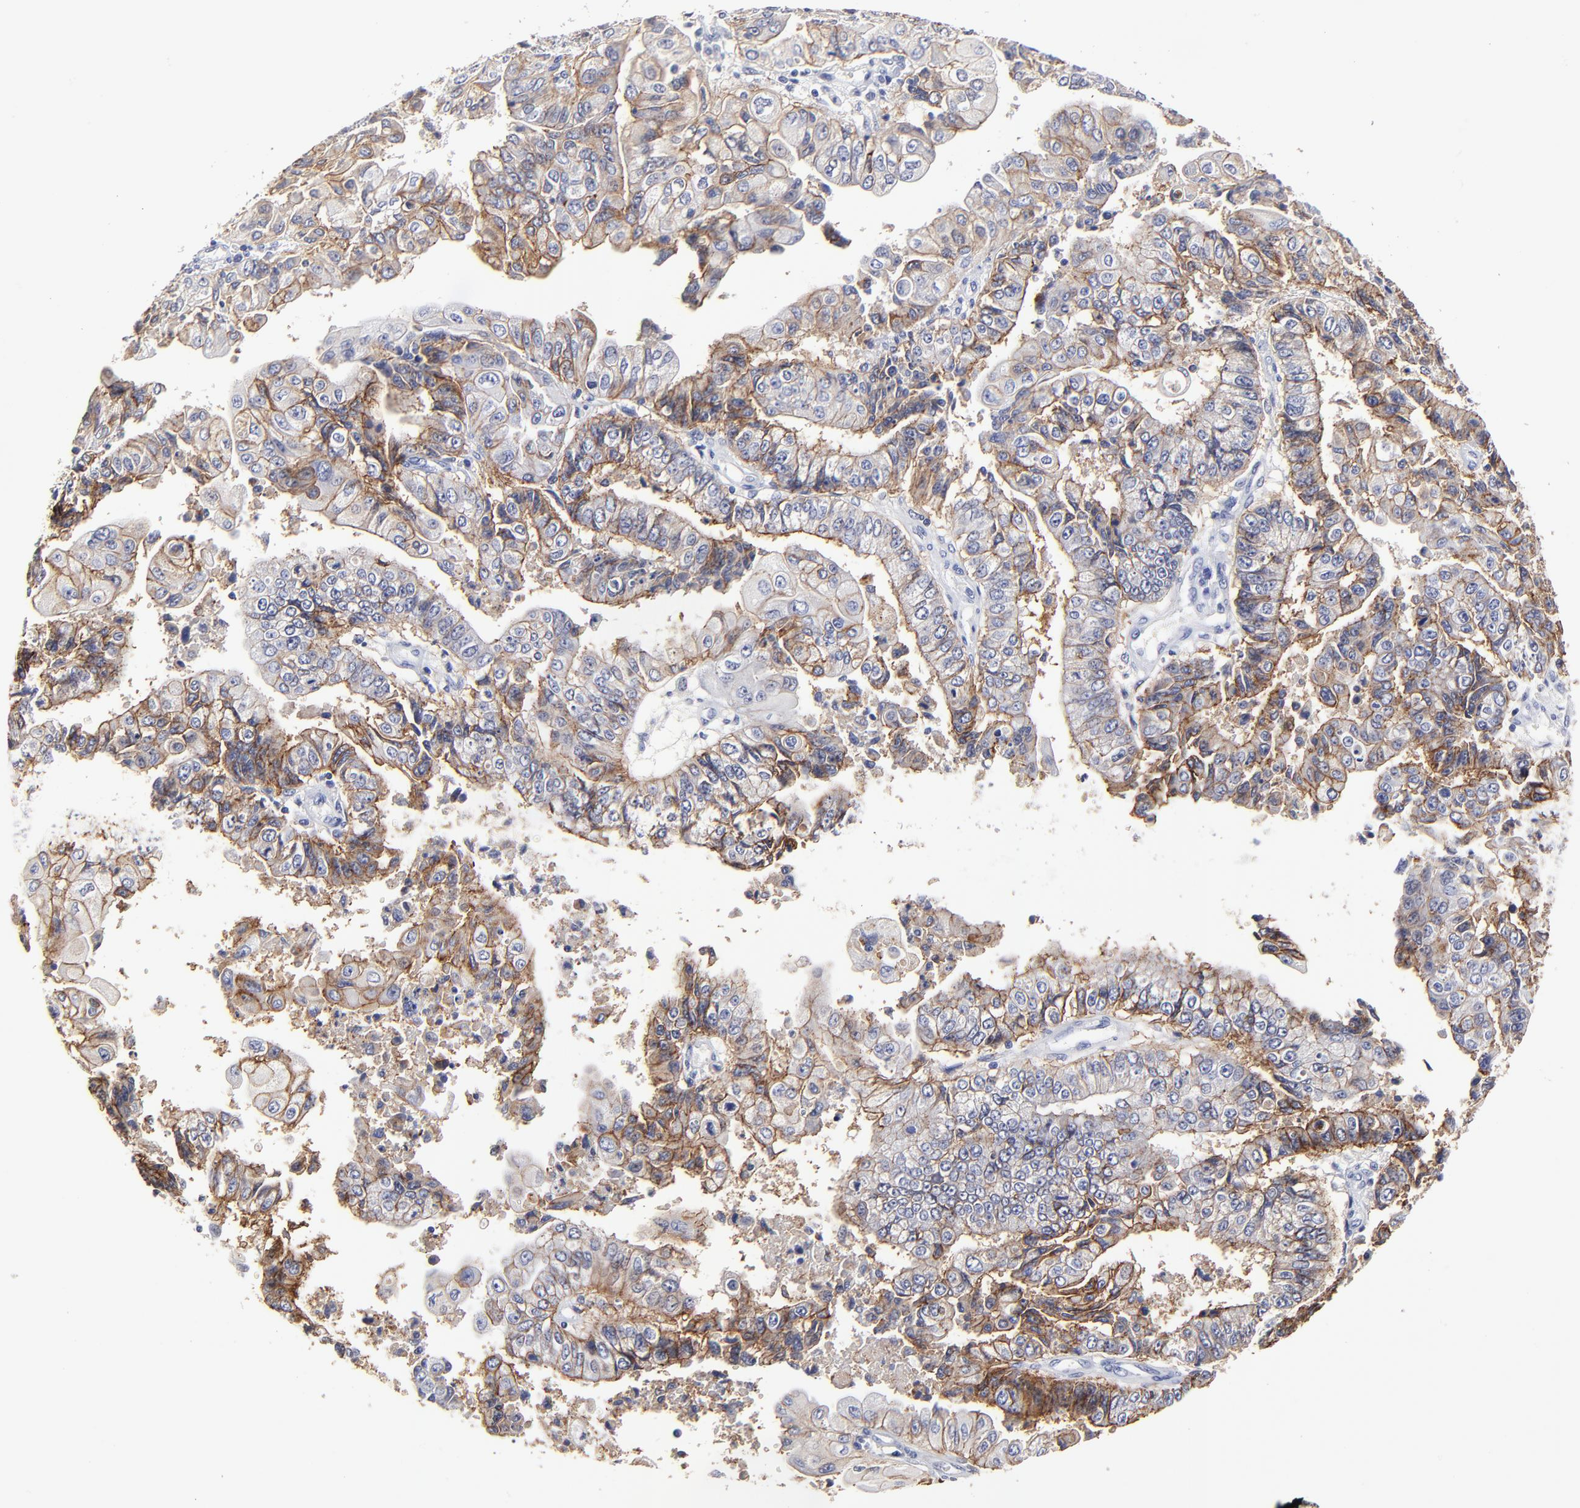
{"staining": {"intensity": "moderate", "quantity": "<25%", "location": "cytoplasmic/membranous"}, "tissue": "endometrial cancer", "cell_type": "Tumor cells", "image_type": "cancer", "snomed": [{"axis": "morphology", "description": "Adenocarcinoma, NOS"}, {"axis": "topography", "description": "Endometrium"}], "caption": "Tumor cells demonstrate low levels of moderate cytoplasmic/membranous expression in approximately <25% of cells in human endometrial adenocarcinoma.", "gene": "CXADR", "patient": {"sex": "female", "age": 75}}